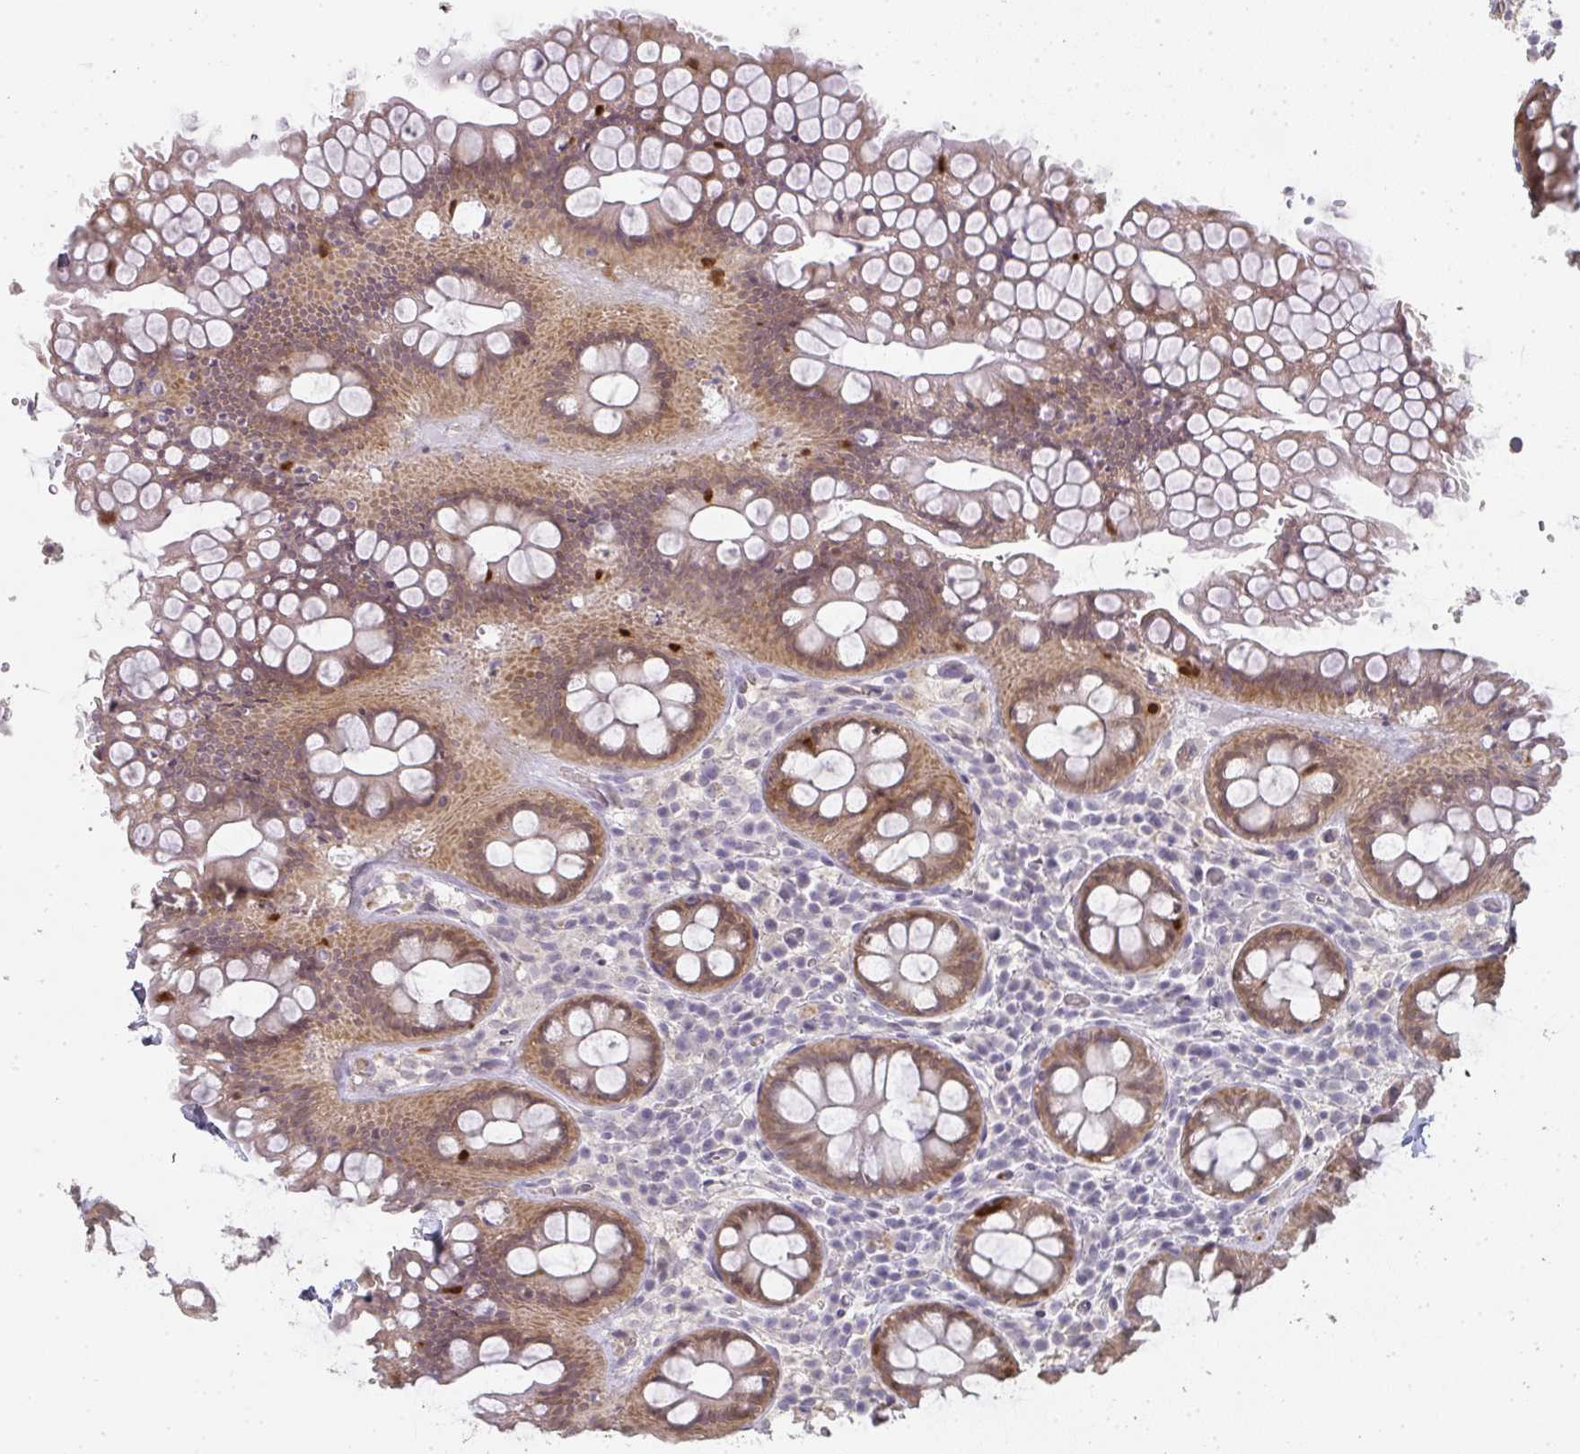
{"staining": {"intensity": "moderate", "quantity": "25%-75%", "location": "cytoplasmic/membranous"}, "tissue": "rectum", "cell_type": "Glandular cells", "image_type": "normal", "snomed": [{"axis": "morphology", "description": "Normal tissue, NOS"}, {"axis": "topography", "description": "Rectum"}], "caption": "Rectum stained for a protein displays moderate cytoplasmic/membranous positivity in glandular cells.", "gene": "A1CF", "patient": {"sex": "female", "age": 69}}